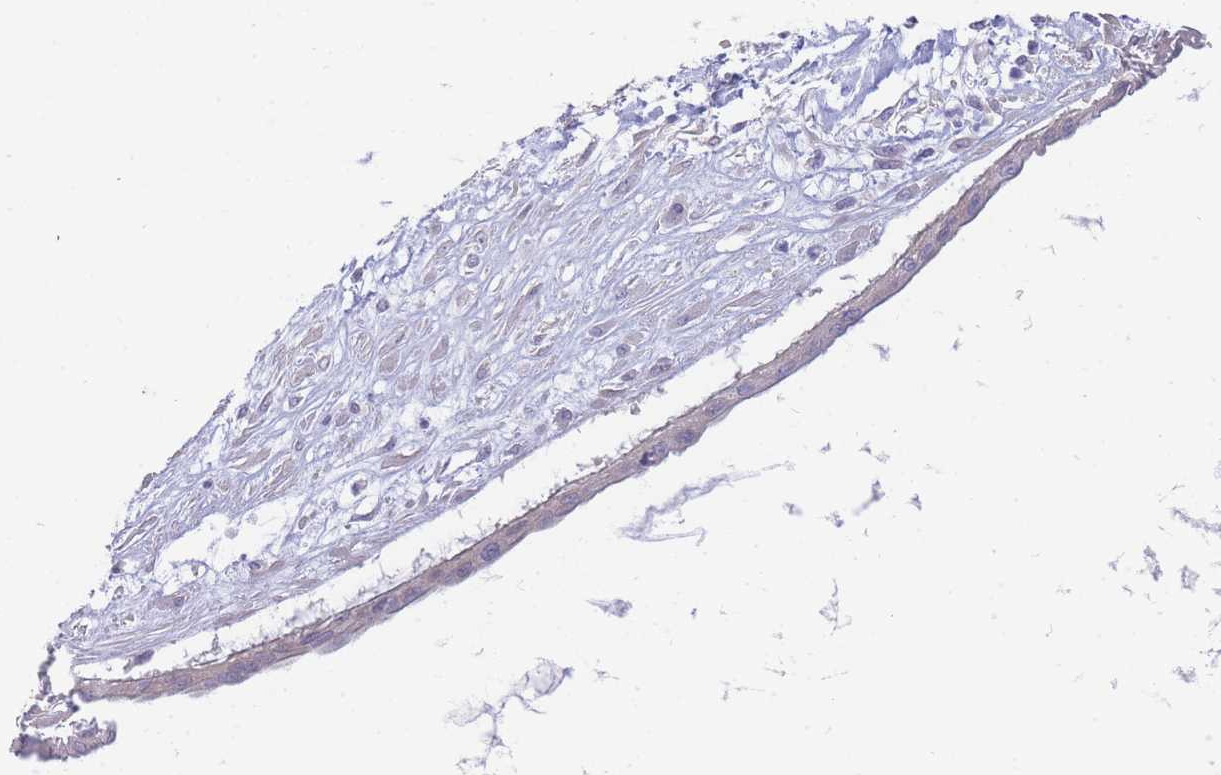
{"staining": {"intensity": "negative", "quantity": "none", "location": "none"}, "tissue": "ovarian cancer", "cell_type": "Tumor cells", "image_type": "cancer", "snomed": [{"axis": "morphology", "description": "Cystadenocarcinoma, mucinous, NOS"}, {"axis": "topography", "description": "Ovary"}], "caption": "DAB (3,3'-diaminobenzidine) immunohistochemical staining of ovarian mucinous cystadenocarcinoma reveals no significant expression in tumor cells. Brightfield microscopy of IHC stained with DAB (brown) and hematoxylin (blue), captured at high magnification.", "gene": "SUGT1", "patient": {"sex": "female", "age": 73}}